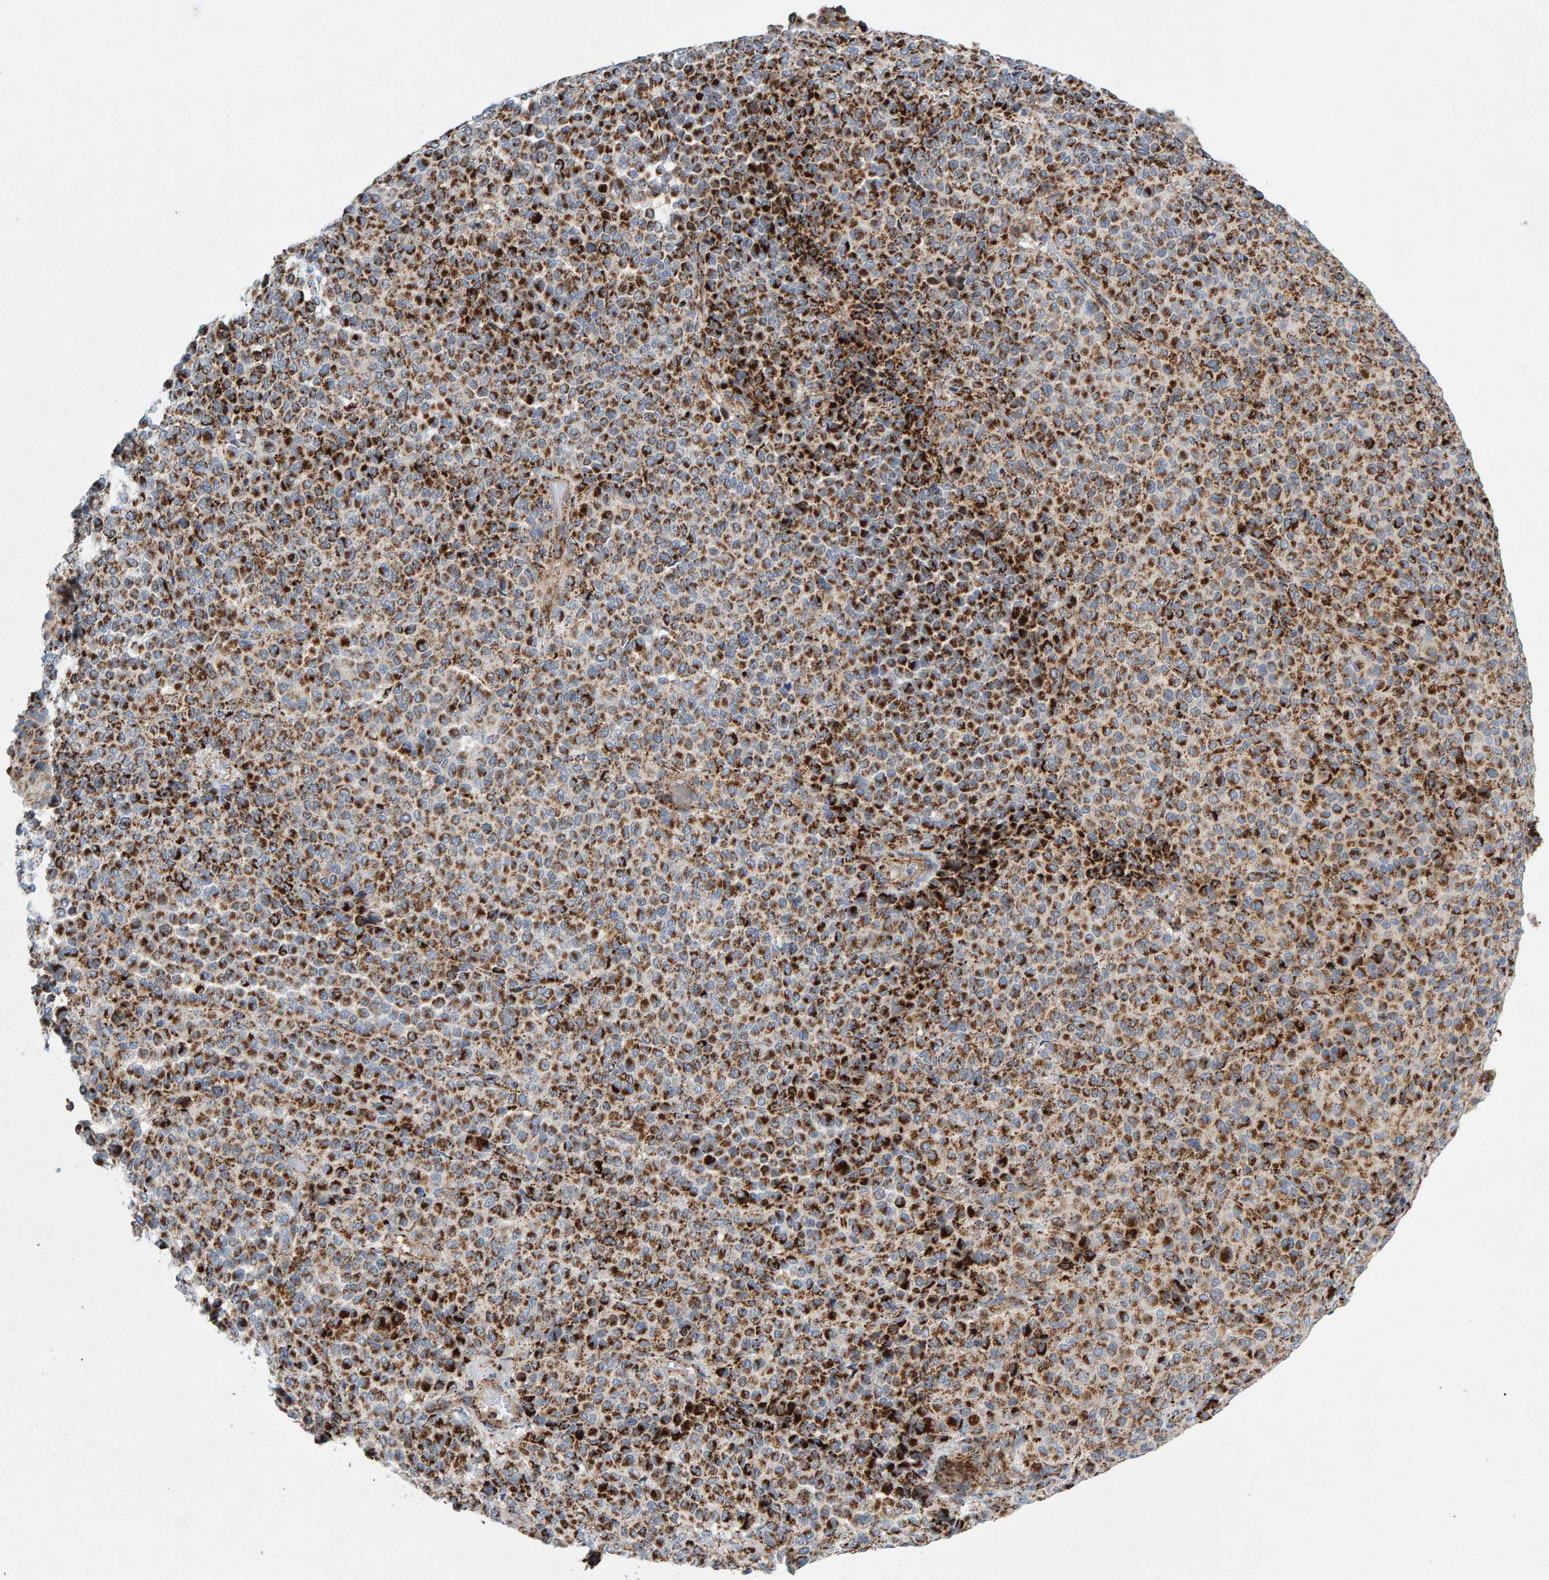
{"staining": {"intensity": "strong", "quantity": ">75%", "location": "cytoplasmic/membranous"}, "tissue": "melanoma", "cell_type": "Tumor cells", "image_type": "cancer", "snomed": [{"axis": "morphology", "description": "Malignant melanoma, Metastatic site"}, {"axis": "topography", "description": "Pancreas"}], "caption": "An image of melanoma stained for a protein reveals strong cytoplasmic/membranous brown staining in tumor cells. Ihc stains the protein of interest in brown and the nuclei are stained blue.", "gene": "GGTA1", "patient": {"sex": "female", "age": 30}}